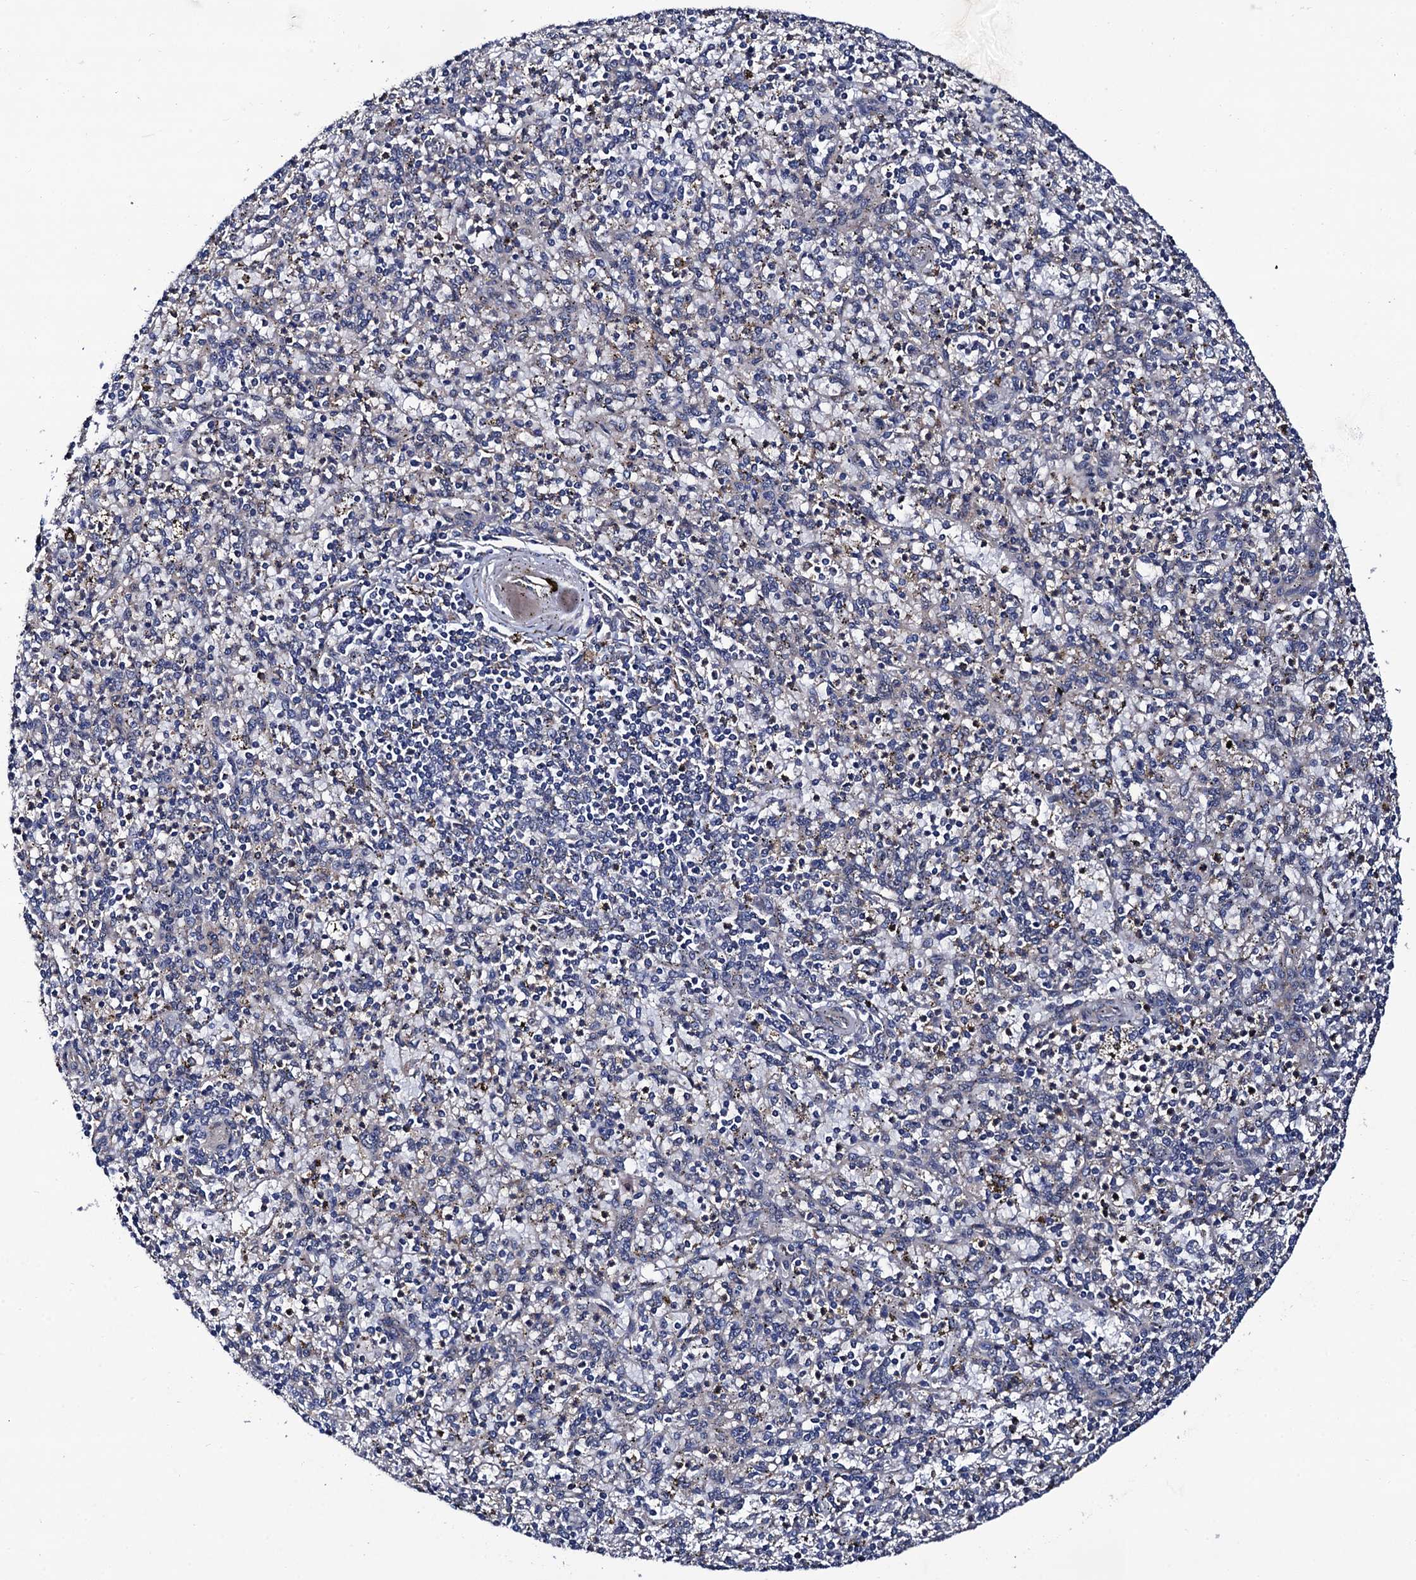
{"staining": {"intensity": "negative", "quantity": "none", "location": "none"}, "tissue": "spleen", "cell_type": "Cells in red pulp", "image_type": "normal", "snomed": [{"axis": "morphology", "description": "Normal tissue, NOS"}, {"axis": "topography", "description": "Spleen"}], "caption": "High magnification brightfield microscopy of benign spleen stained with DAB (brown) and counterstained with hematoxylin (blue): cells in red pulp show no significant staining.", "gene": "VPS35", "patient": {"sex": "male", "age": 72}}